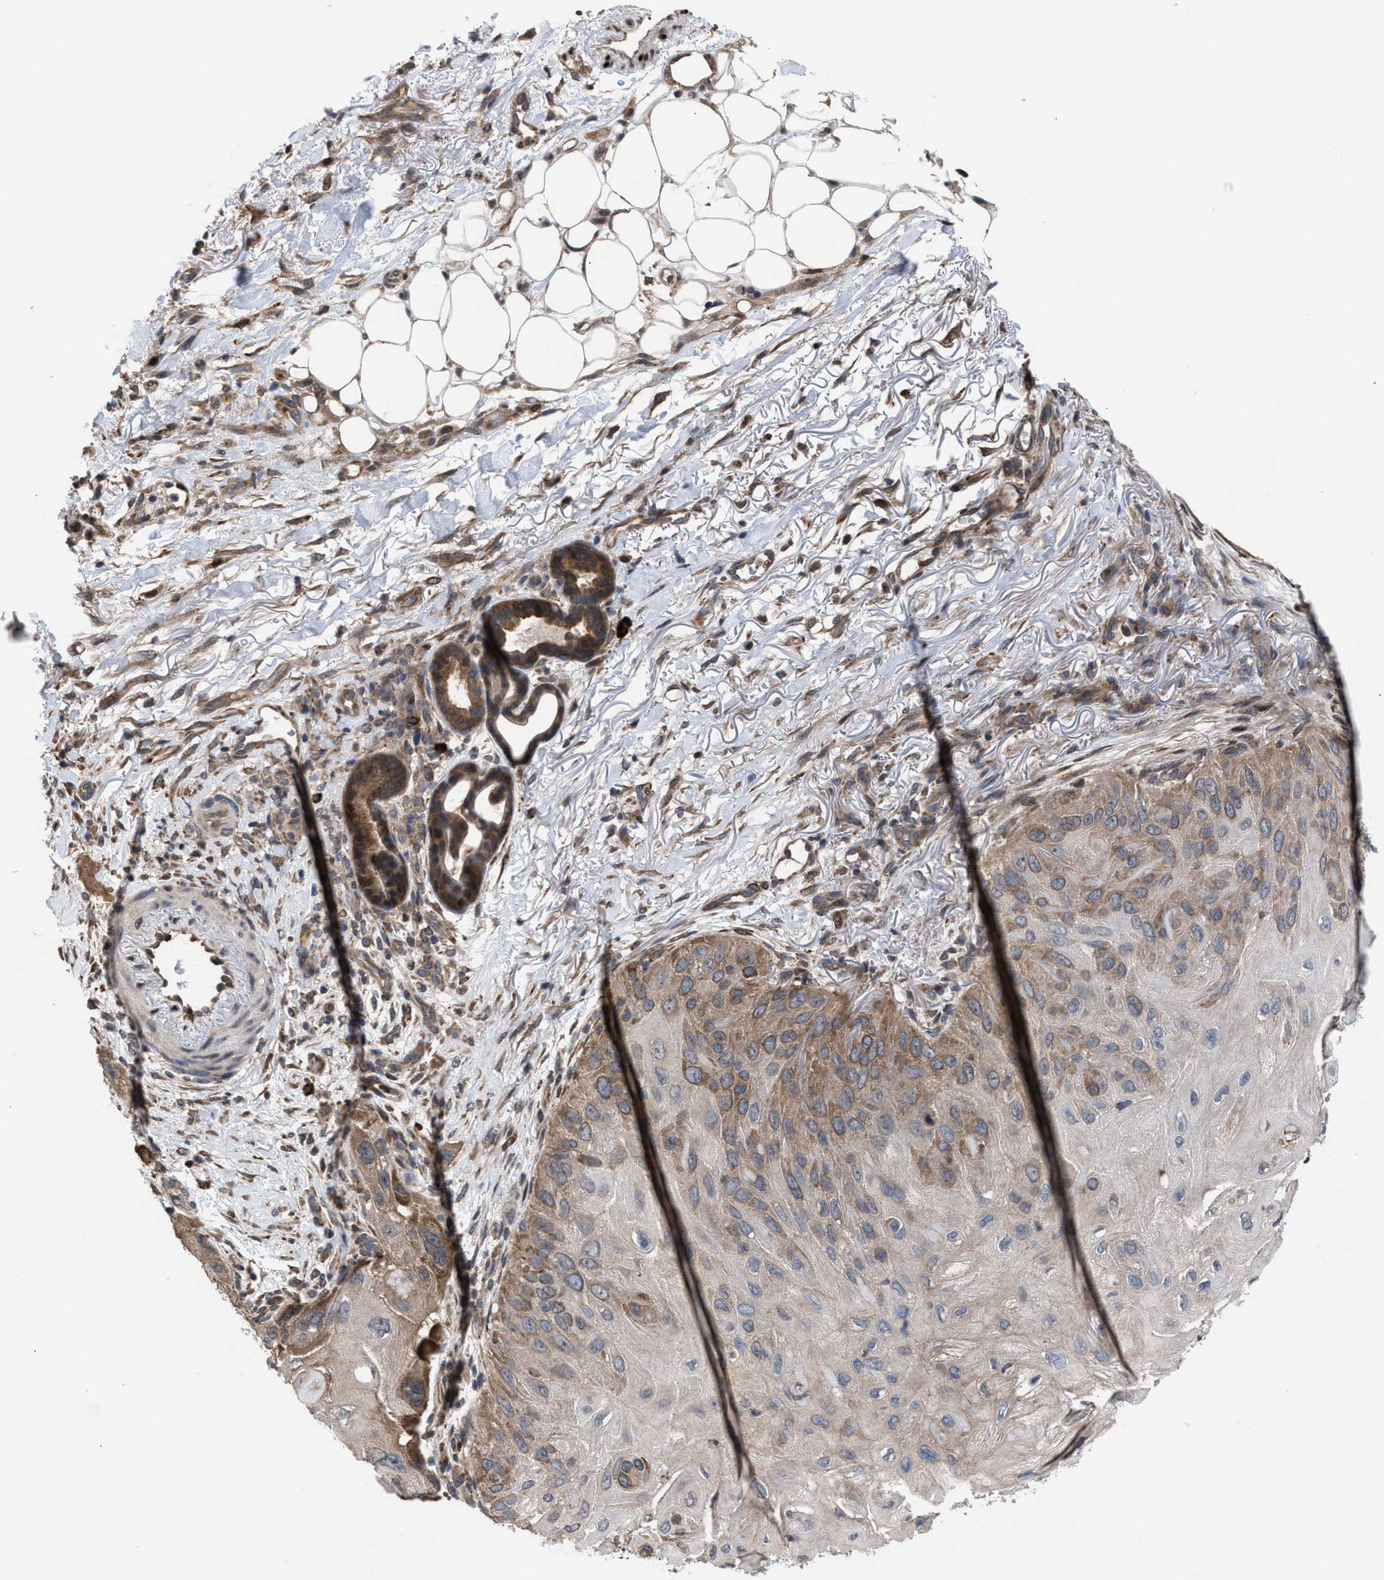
{"staining": {"intensity": "moderate", "quantity": "25%-75%", "location": "cytoplasmic/membranous"}, "tissue": "skin cancer", "cell_type": "Tumor cells", "image_type": "cancer", "snomed": [{"axis": "morphology", "description": "Squamous cell carcinoma, NOS"}, {"axis": "topography", "description": "Skin"}], "caption": "High-magnification brightfield microscopy of skin cancer stained with DAB (brown) and counterstained with hematoxylin (blue). tumor cells exhibit moderate cytoplasmic/membranous staining is seen in approximately25%-75% of cells.", "gene": "TP53BP2", "patient": {"sex": "female", "age": 77}}